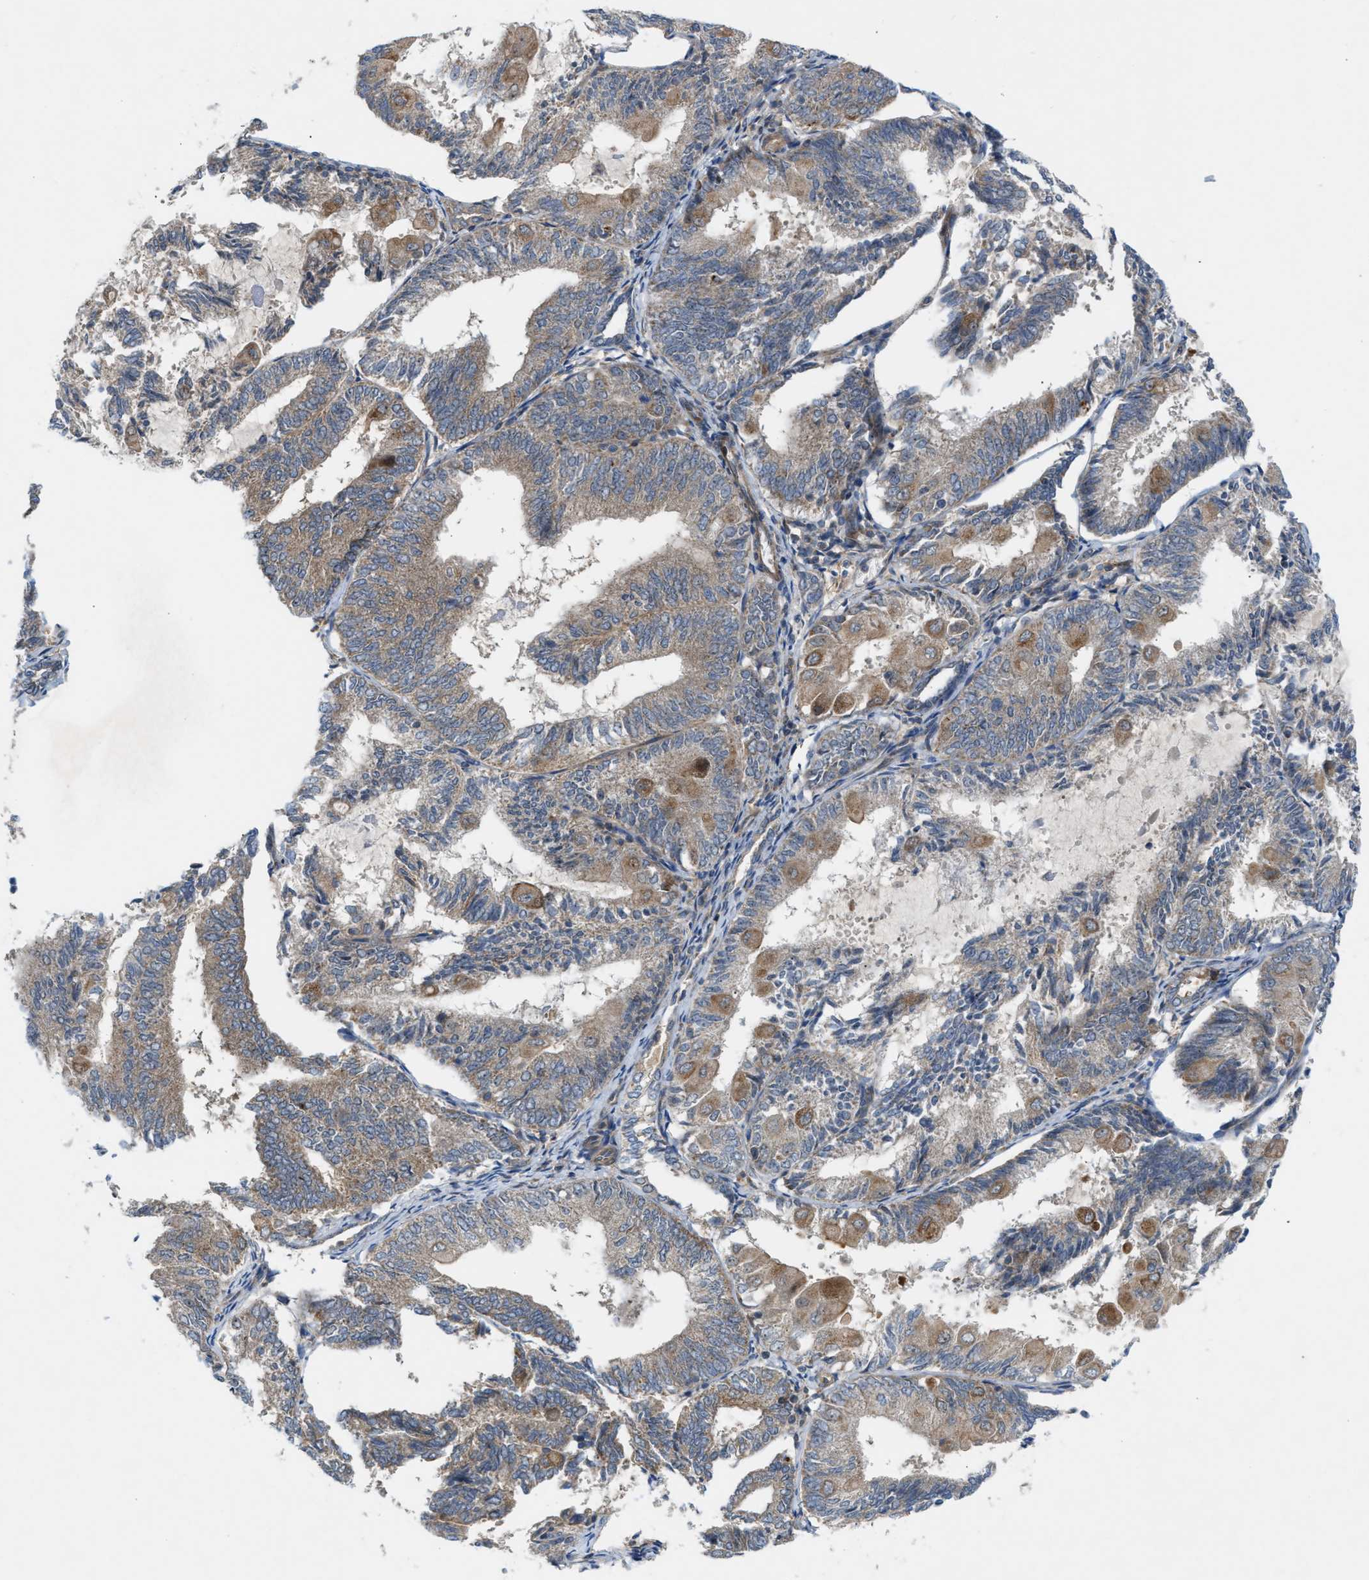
{"staining": {"intensity": "moderate", "quantity": ">75%", "location": "cytoplasmic/membranous"}, "tissue": "endometrial cancer", "cell_type": "Tumor cells", "image_type": "cancer", "snomed": [{"axis": "morphology", "description": "Adenocarcinoma, NOS"}, {"axis": "topography", "description": "Endometrium"}], "caption": "Protein staining displays moderate cytoplasmic/membranous positivity in about >75% of tumor cells in endometrial cancer.", "gene": "CYB5D1", "patient": {"sex": "female", "age": 81}}